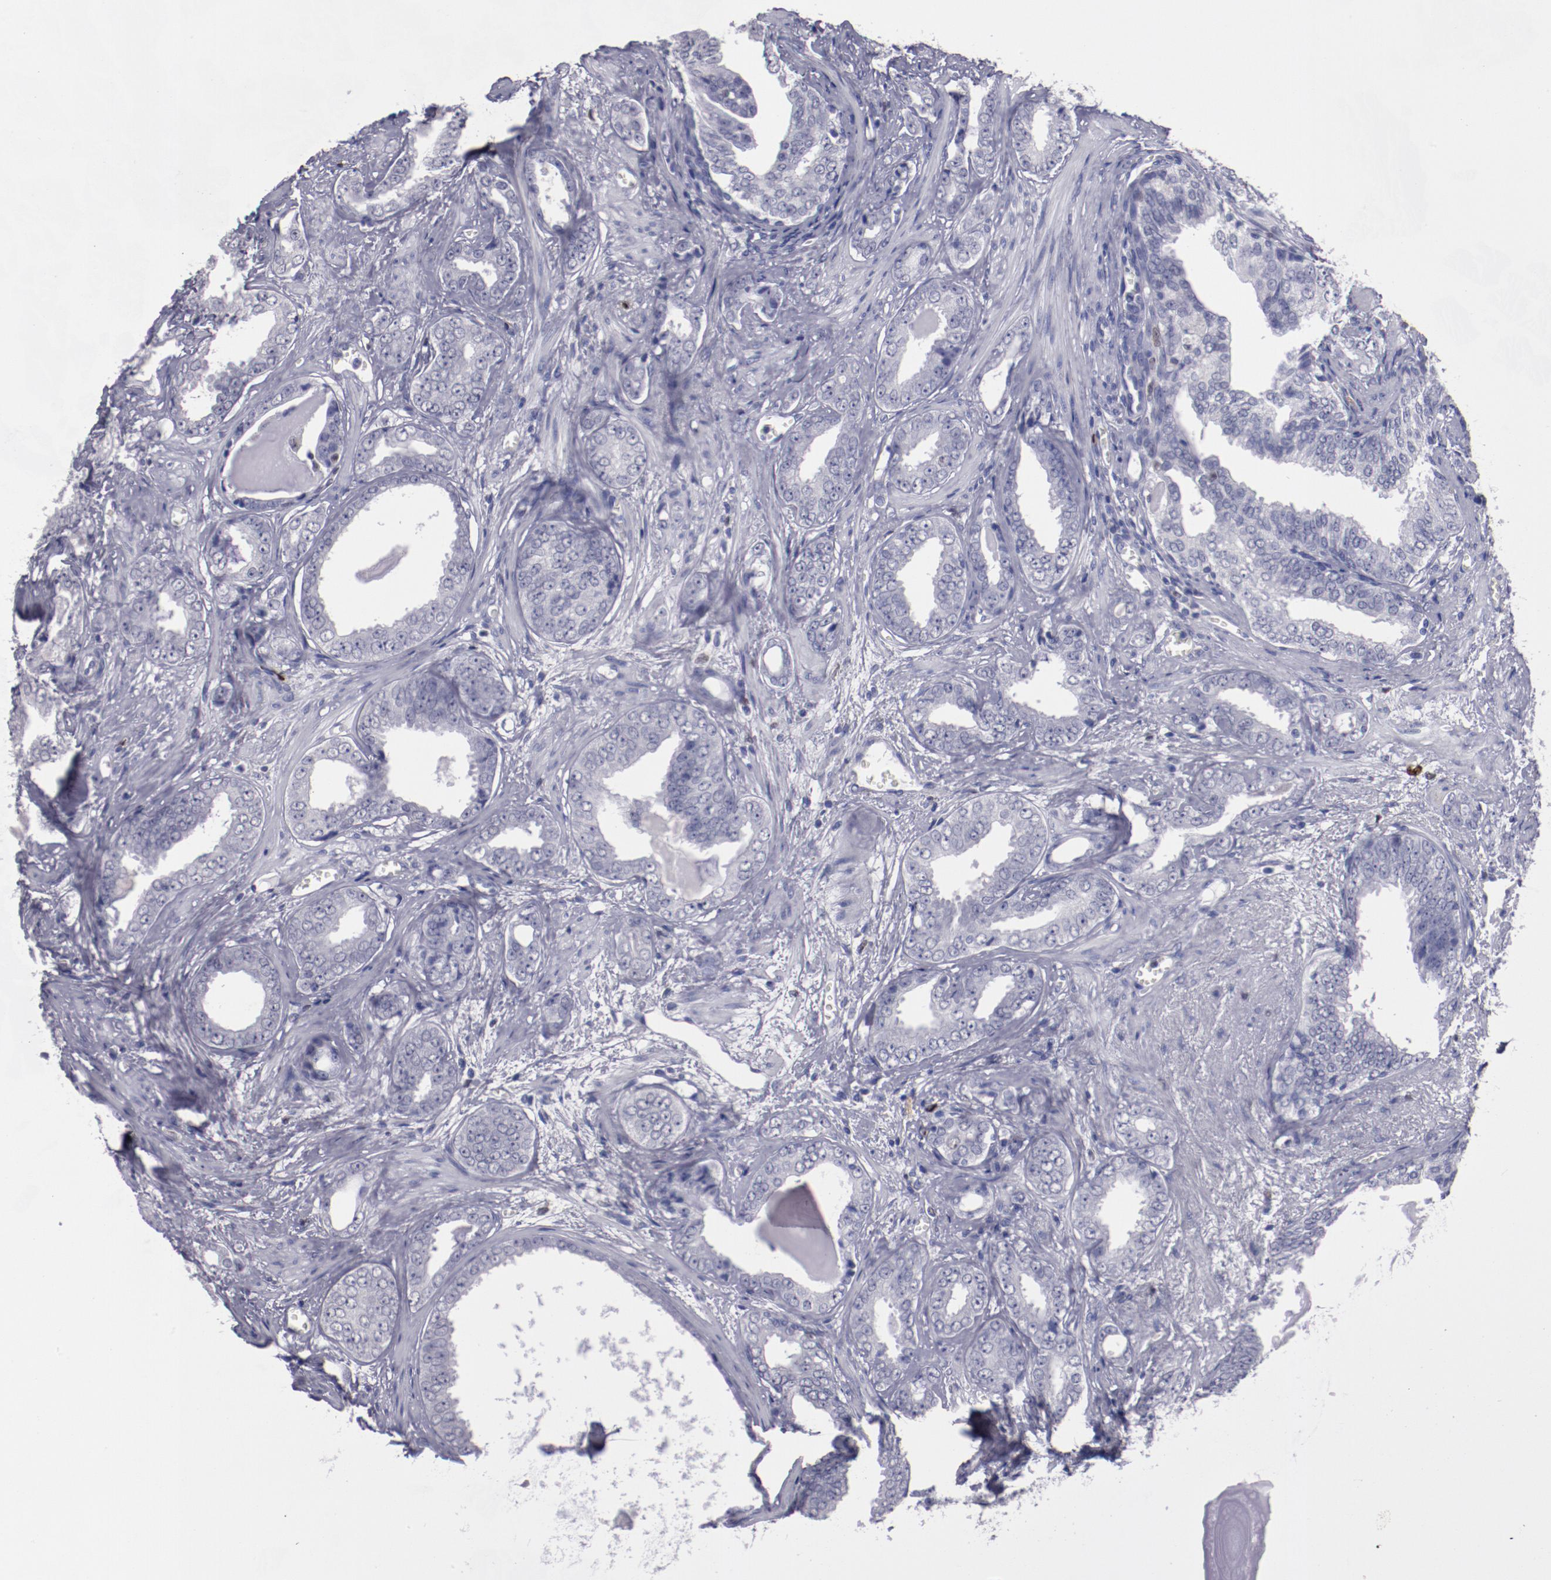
{"staining": {"intensity": "negative", "quantity": "none", "location": "none"}, "tissue": "prostate cancer", "cell_type": "Tumor cells", "image_type": "cancer", "snomed": [{"axis": "morphology", "description": "Adenocarcinoma, Medium grade"}, {"axis": "topography", "description": "Prostate"}], "caption": "Prostate medium-grade adenocarcinoma stained for a protein using IHC shows no staining tumor cells.", "gene": "IRF8", "patient": {"sex": "male", "age": 79}}